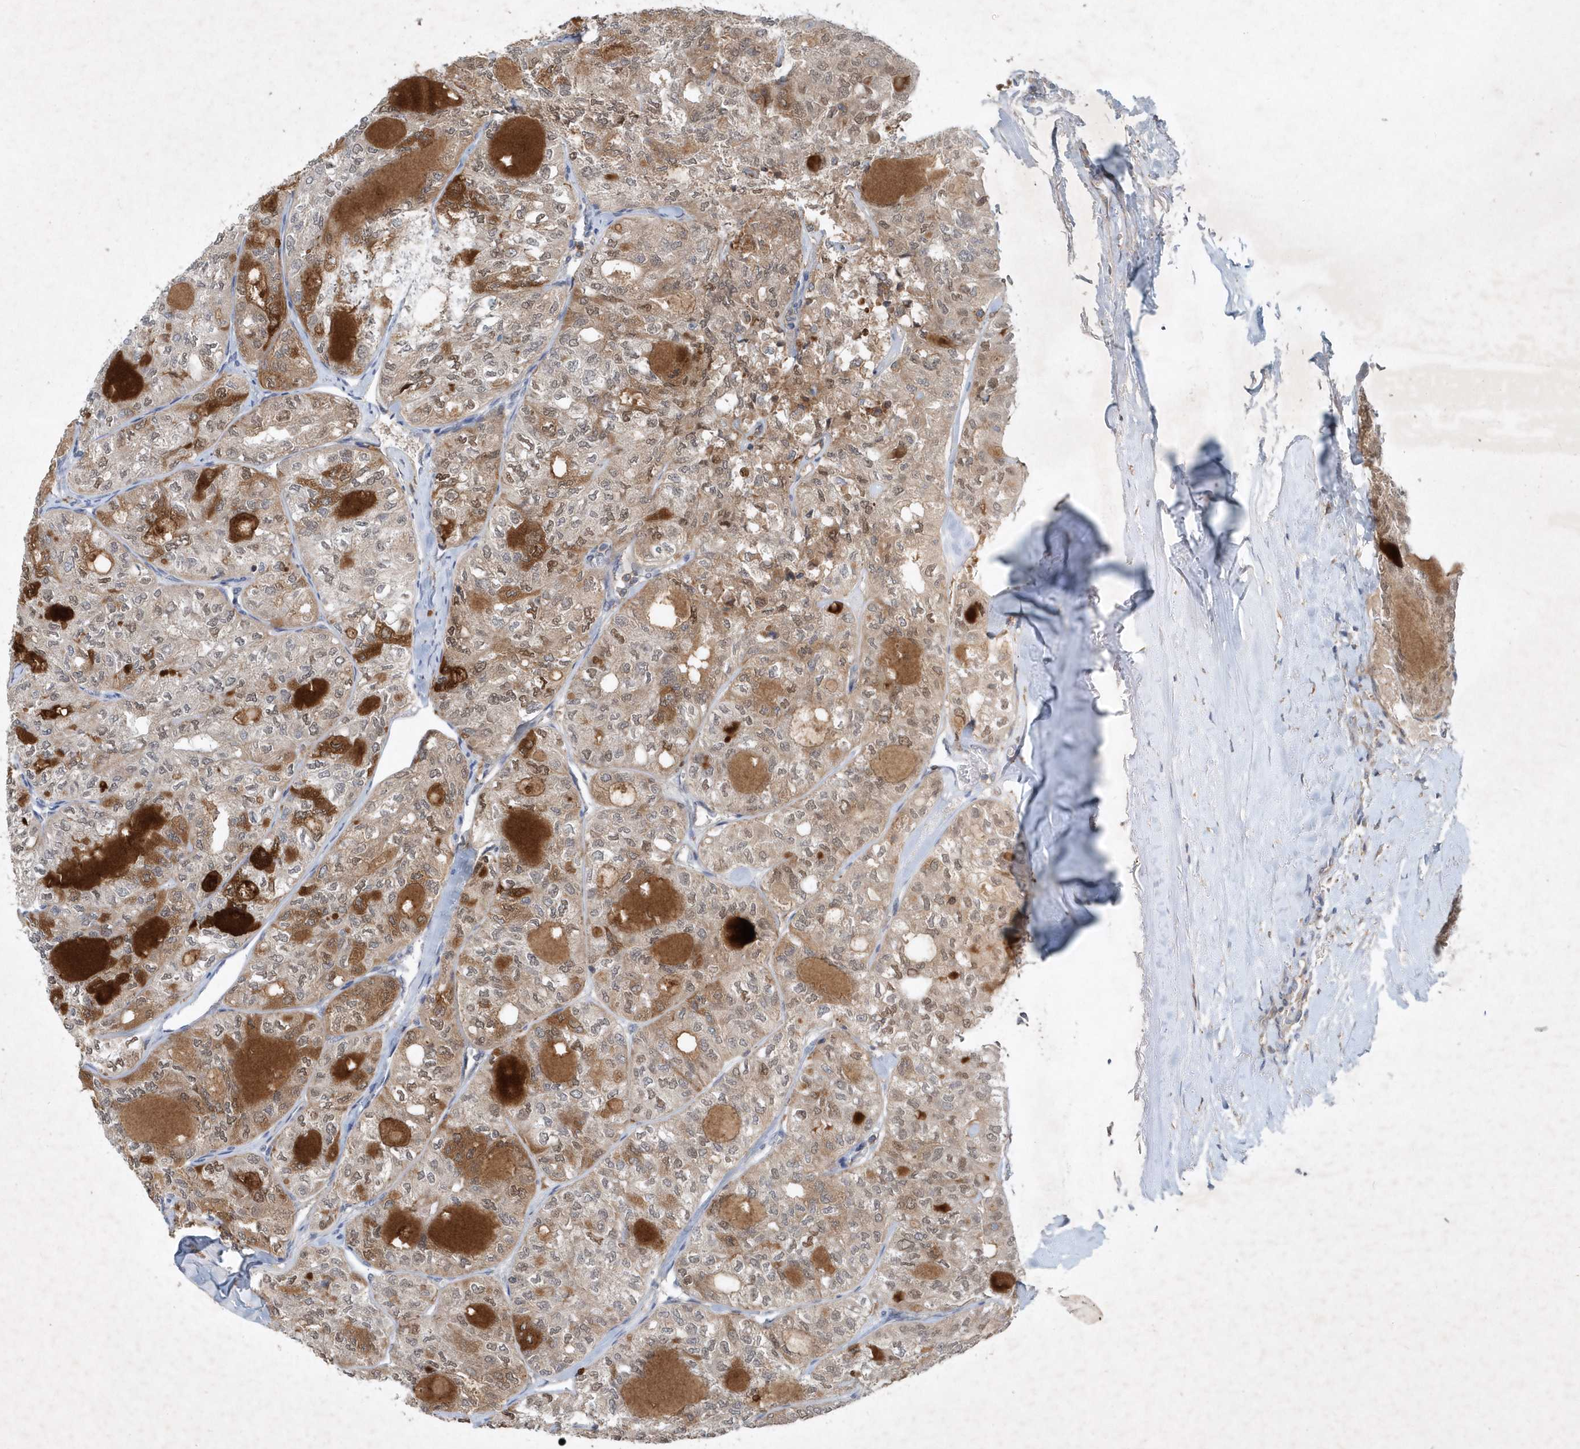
{"staining": {"intensity": "moderate", "quantity": "25%-75%", "location": "cytoplasmic/membranous"}, "tissue": "thyroid cancer", "cell_type": "Tumor cells", "image_type": "cancer", "snomed": [{"axis": "morphology", "description": "Follicular adenoma carcinoma, NOS"}, {"axis": "topography", "description": "Thyroid gland"}], "caption": "Moderate cytoplasmic/membranous staining for a protein is appreciated in approximately 25%-75% of tumor cells of thyroid cancer (follicular adenoma carcinoma) using IHC.", "gene": "P2RY10", "patient": {"sex": "male", "age": 75}}